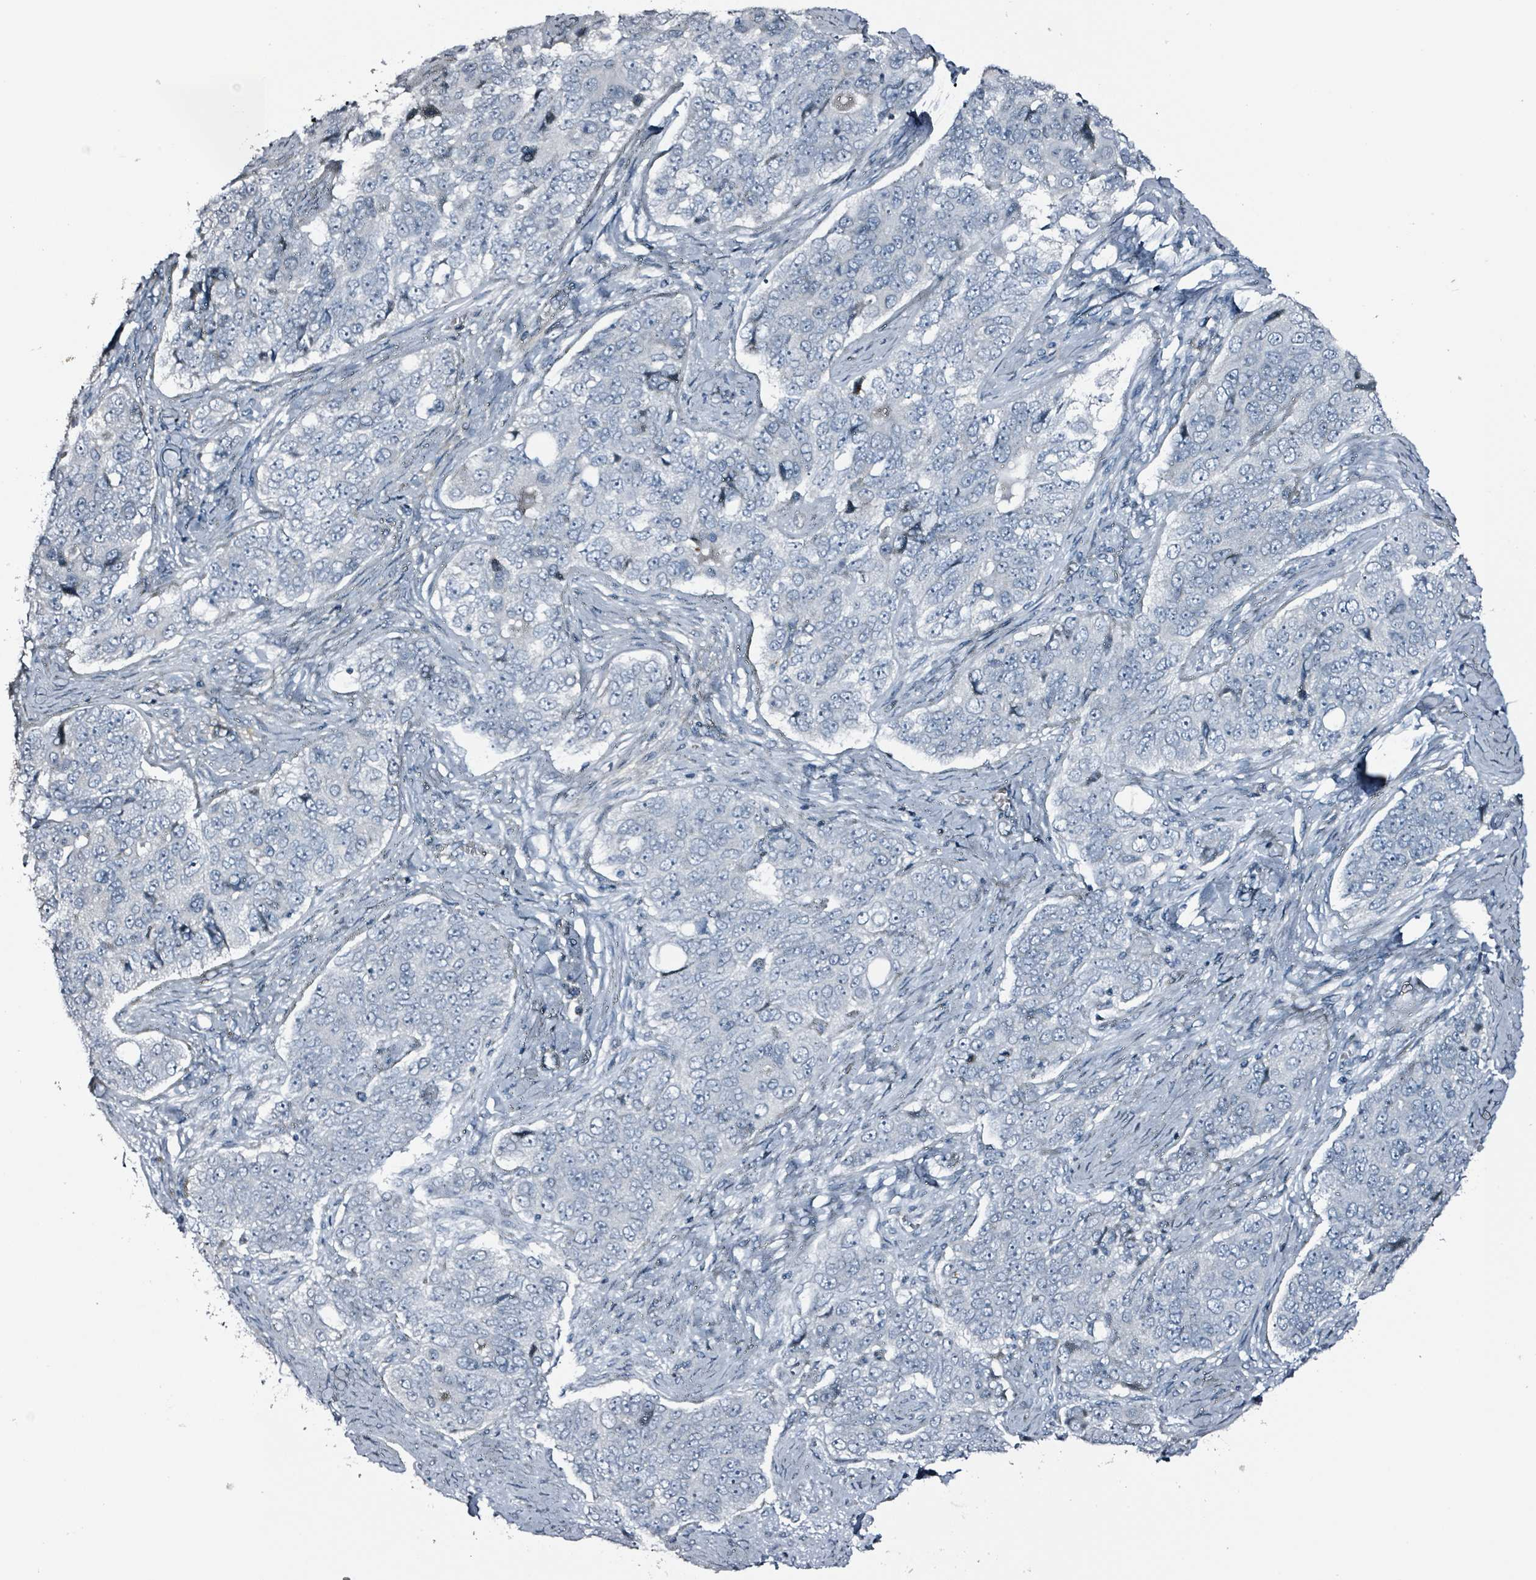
{"staining": {"intensity": "negative", "quantity": "none", "location": "none"}, "tissue": "ovarian cancer", "cell_type": "Tumor cells", "image_type": "cancer", "snomed": [{"axis": "morphology", "description": "Carcinoma, endometroid"}, {"axis": "topography", "description": "Ovary"}], "caption": "Micrograph shows no significant protein staining in tumor cells of ovarian cancer.", "gene": "CA9", "patient": {"sex": "female", "age": 51}}